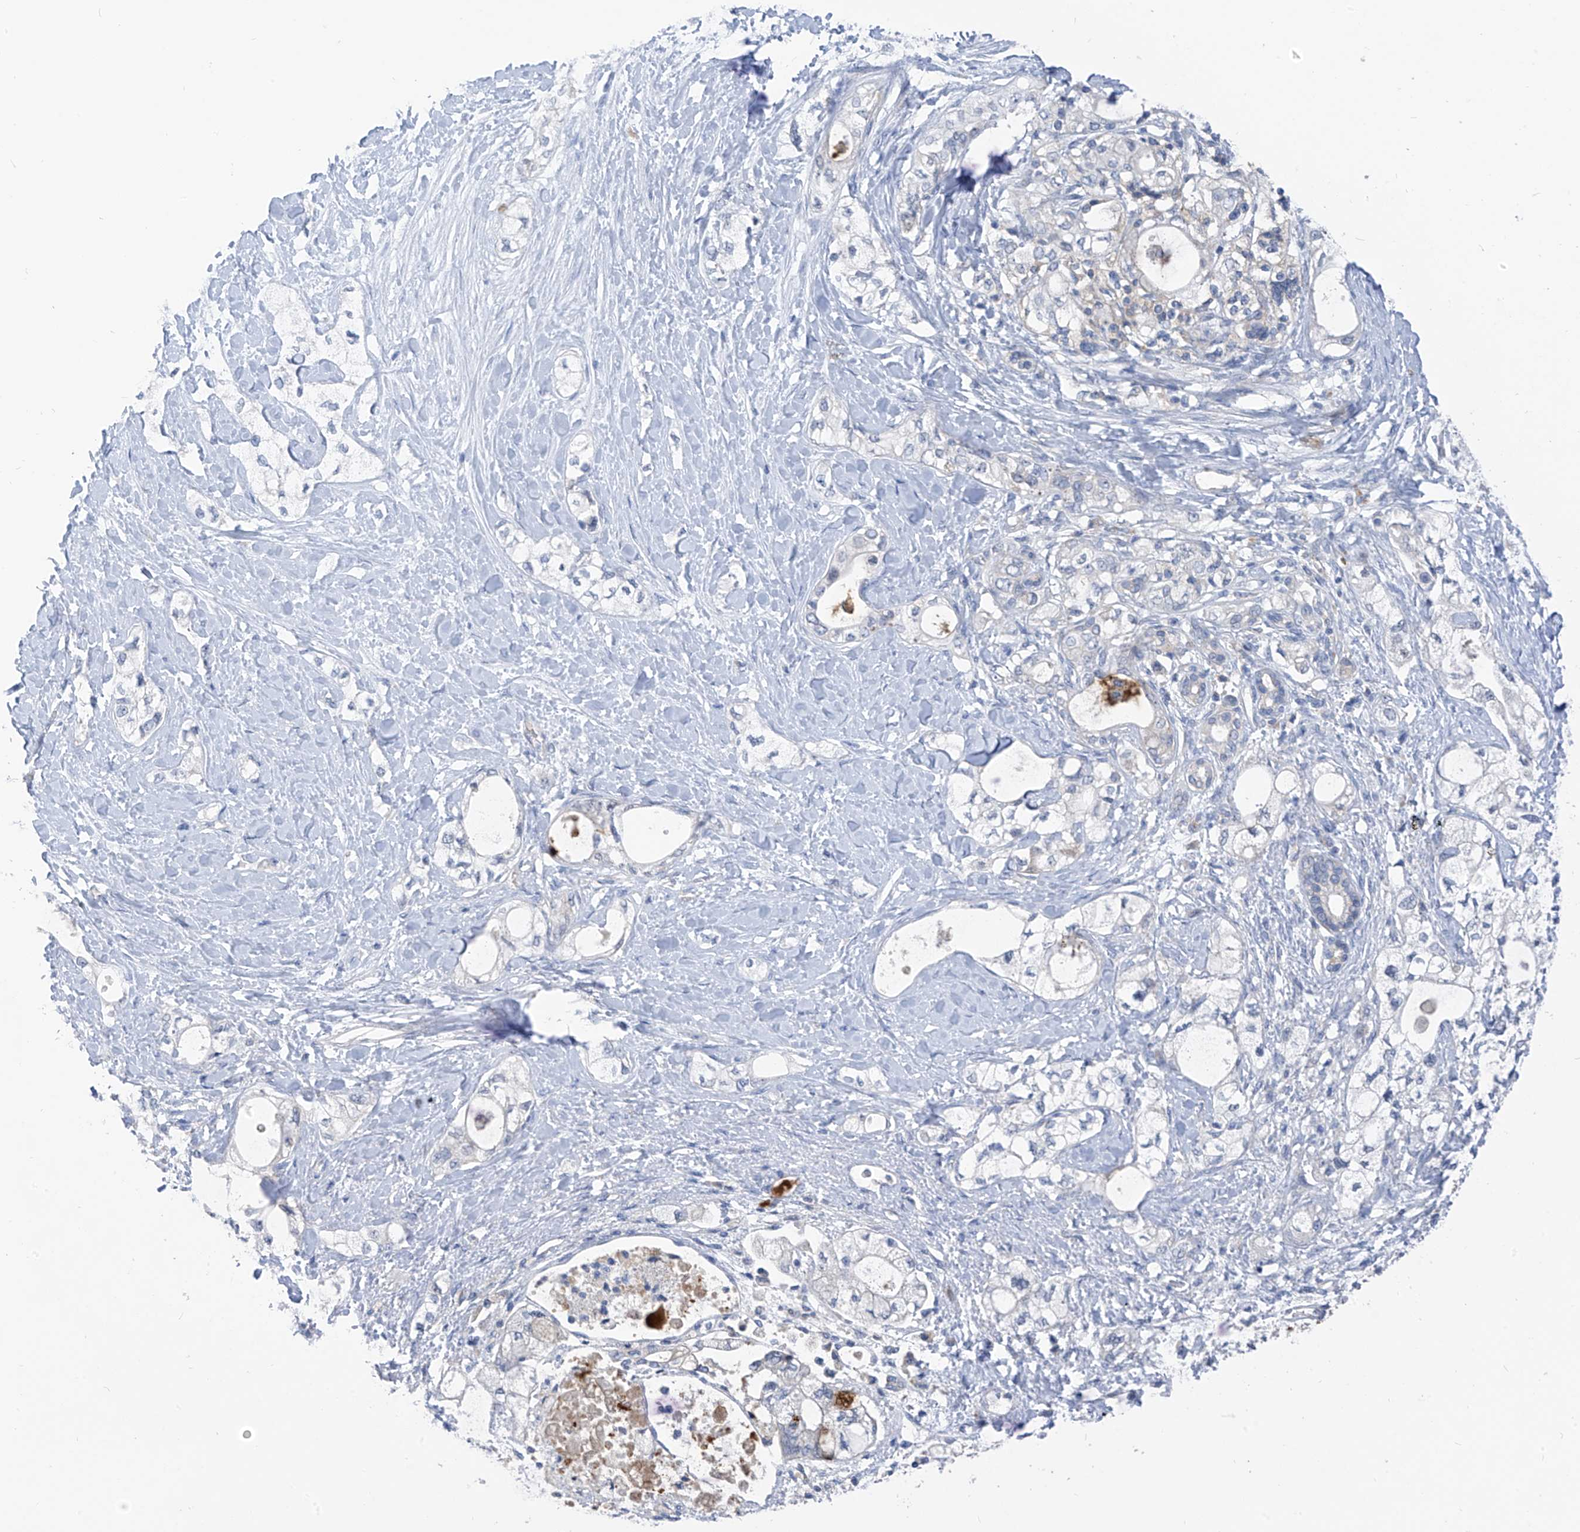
{"staining": {"intensity": "negative", "quantity": "none", "location": "none"}, "tissue": "pancreatic cancer", "cell_type": "Tumor cells", "image_type": "cancer", "snomed": [{"axis": "morphology", "description": "Adenocarcinoma, NOS"}, {"axis": "topography", "description": "Pancreas"}], "caption": "The micrograph reveals no staining of tumor cells in pancreatic cancer (adenocarcinoma).", "gene": "LDAH", "patient": {"sex": "male", "age": 70}}